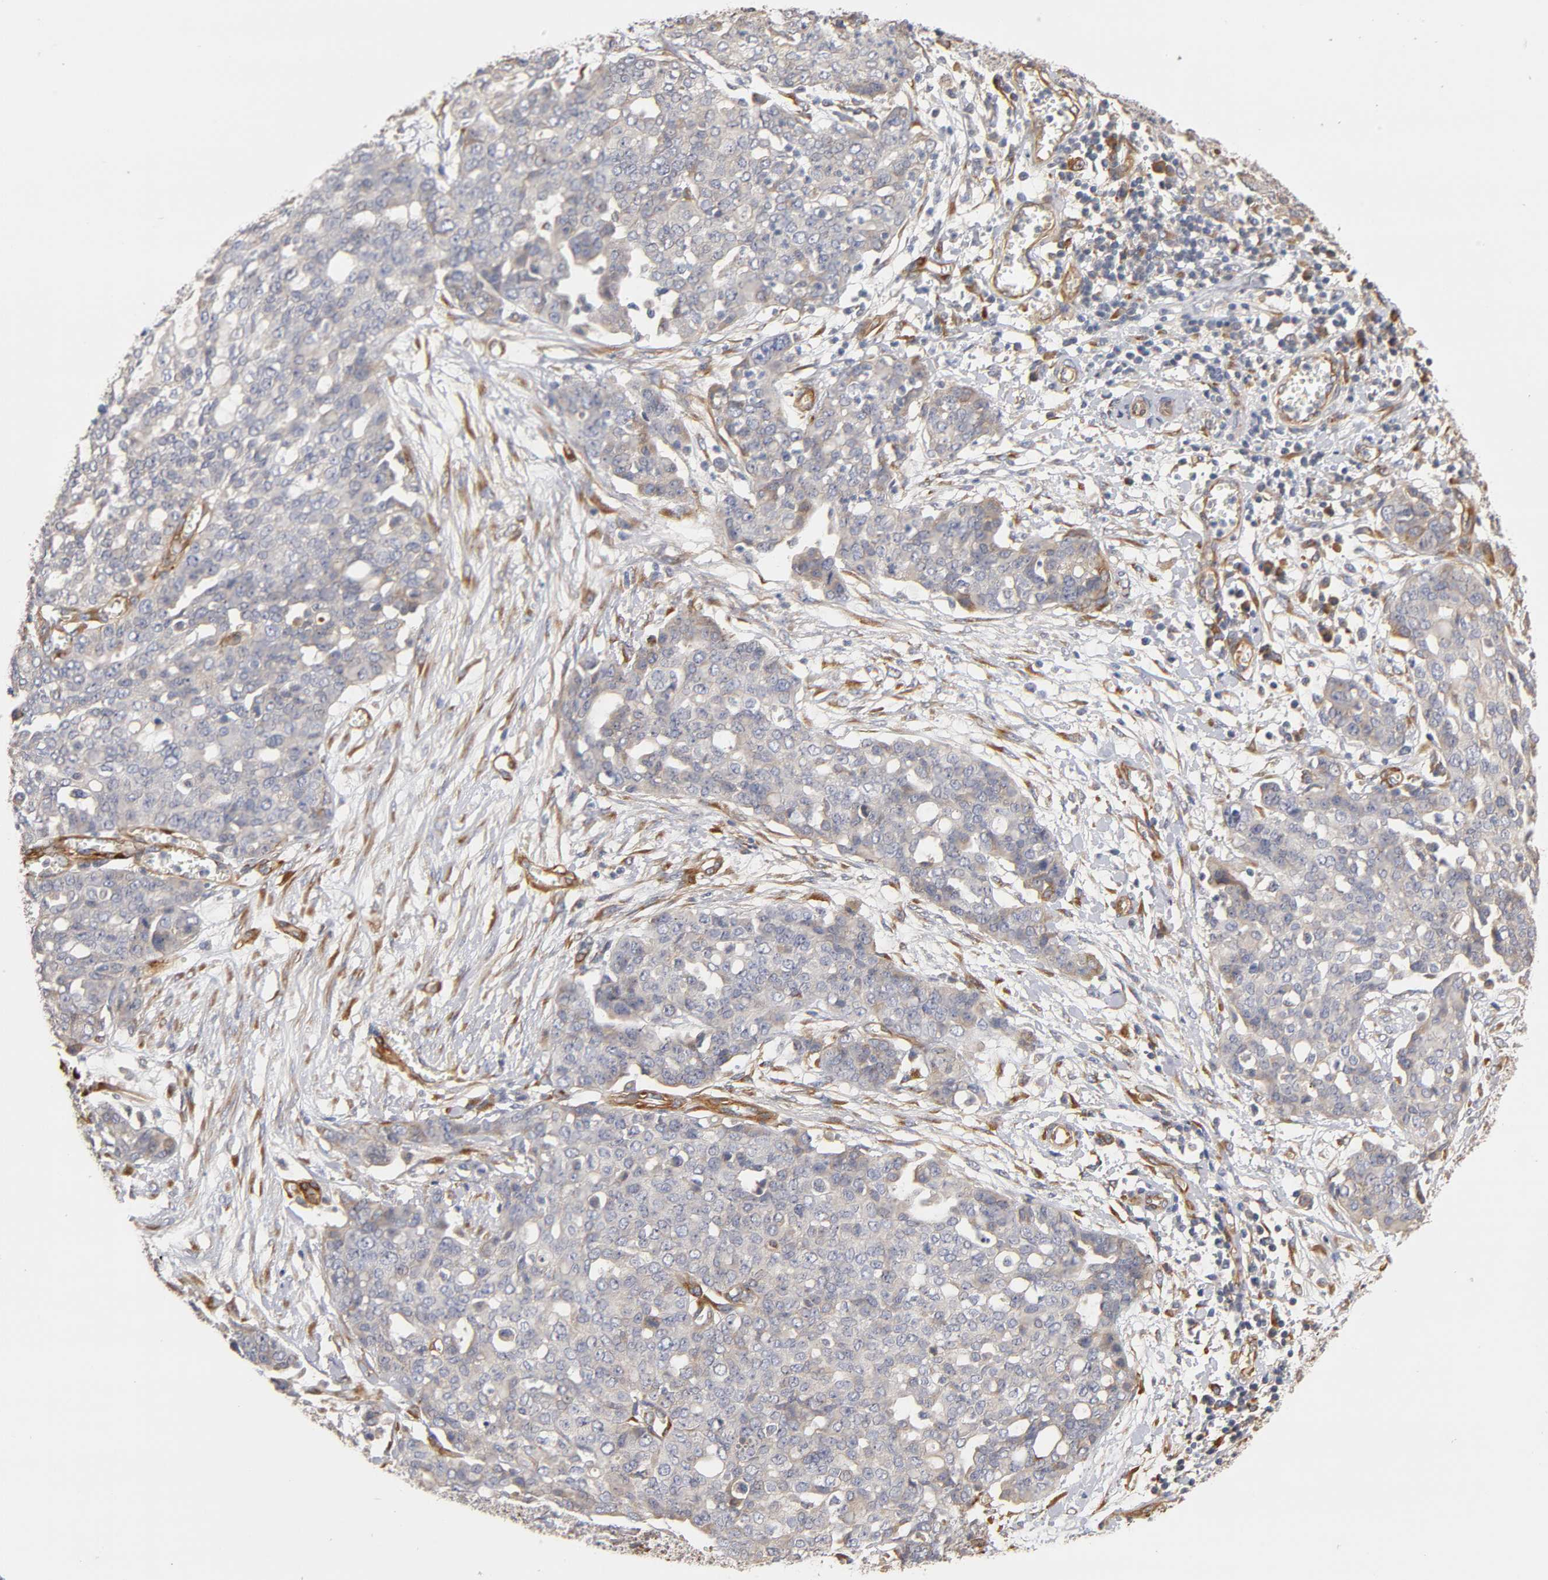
{"staining": {"intensity": "negative", "quantity": "none", "location": "none"}, "tissue": "ovarian cancer", "cell_type": "Tumor cells", "image_type": "cancer", "snomed": [{"axis": "morphology", "description": "Cystadenocarcinoma, serous, NOS"}, {"axis": "topography", "description": "Soft tissue"}, {"axis": "topography", "description": "Ovary"}], "caption": "Tumor cells show no significant positivity in ovarian cancer (serous cystadenocarcinoma).", "gene": "LAMB1", "patient": {"sex": "female", "age": 57}}